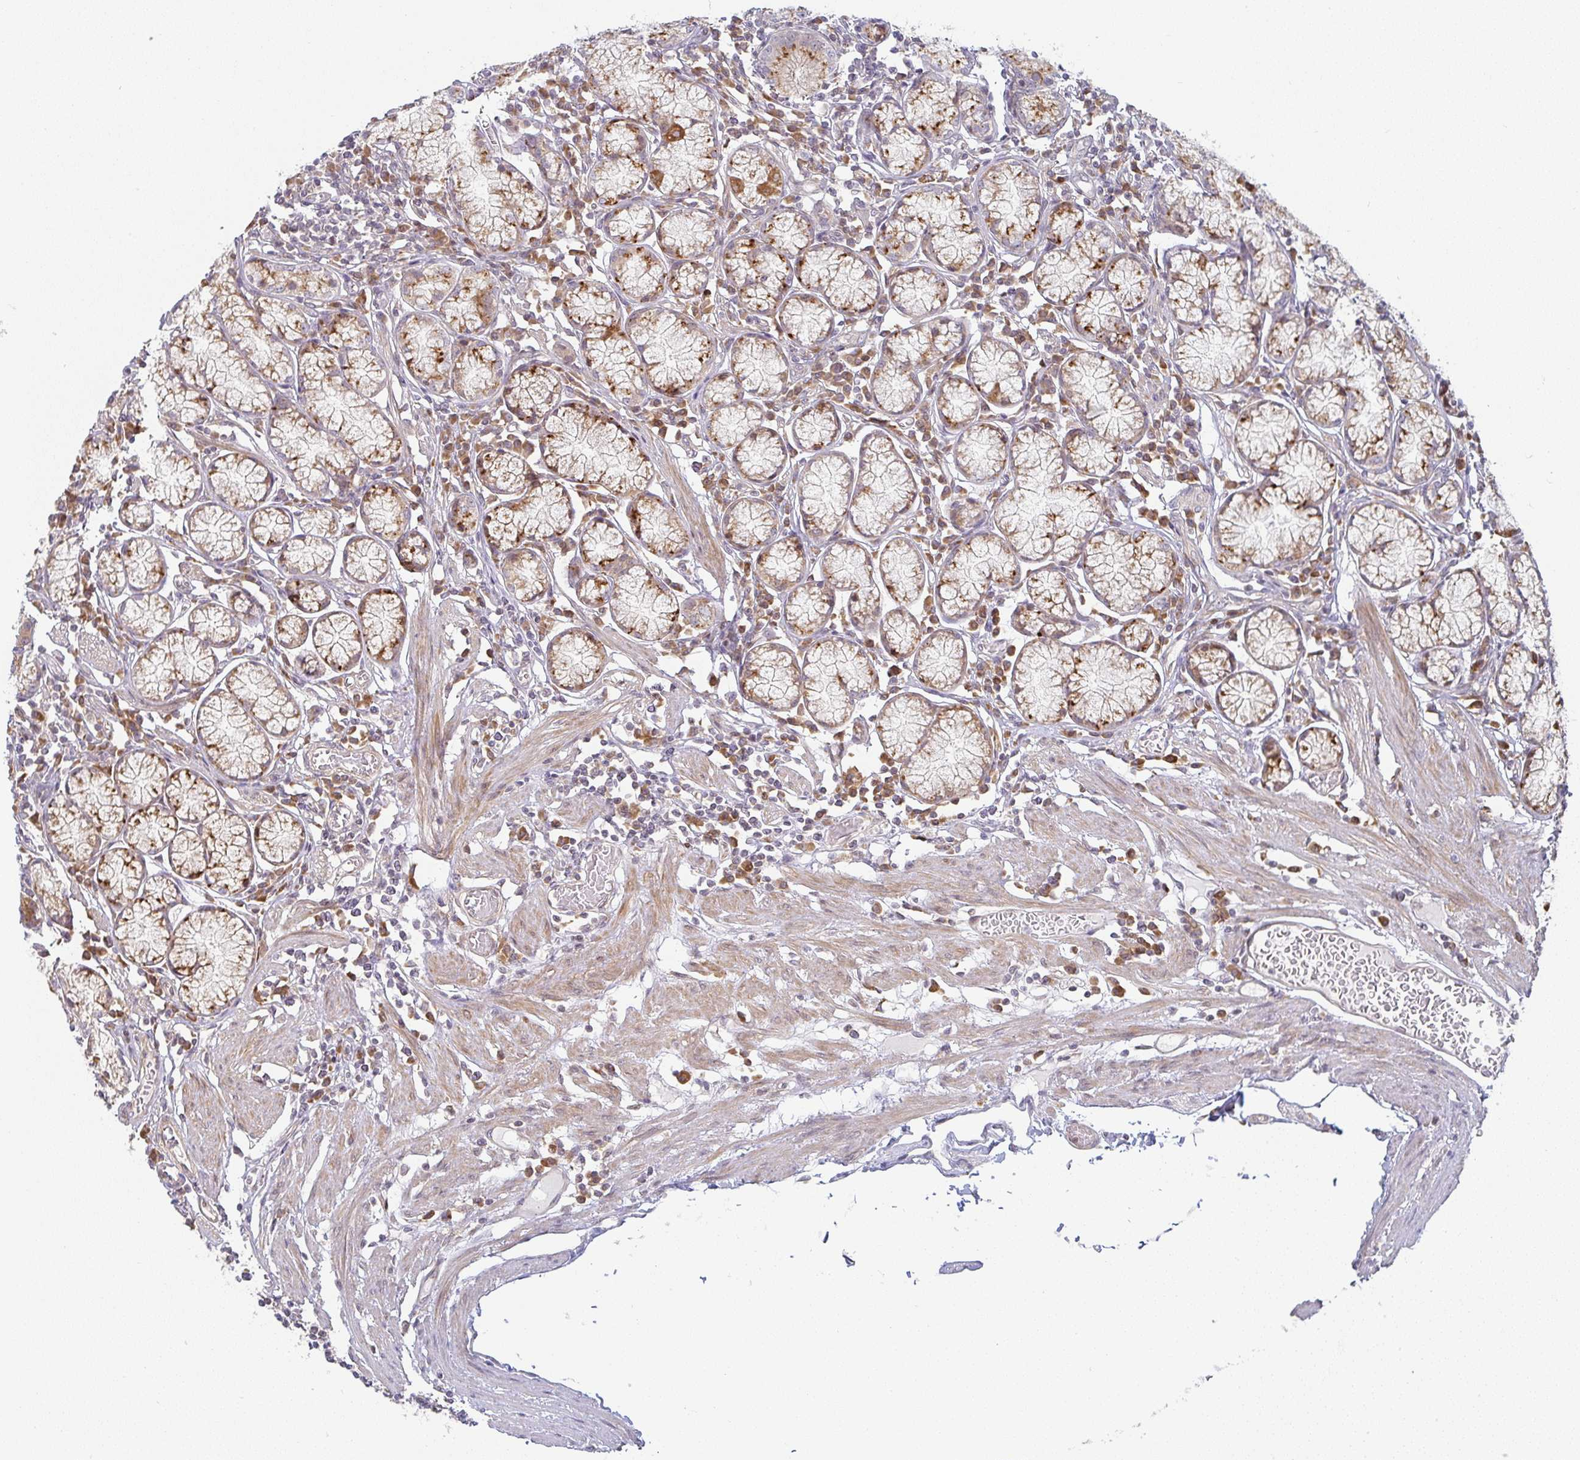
{"staining": {"intensity": "strong", "quantity": "25%-75%", "location": "cytoplasmic/membranous"}, "tissue": "stomach", "cell_type": "Glandular cells", "image_type": "normal", "snomed": [{"axis": "morphology", "description": "Normal tissue, NOS"}, {"axis": "topography", "description": "Stomach"}], "caption": "Stomach stained with a brown dye exhibits strong cytoplasmic/membranous positive staining in approximately 25%-75% of glandular cells.", "gene": "MOB1A", "patient": {"sex": "male", "age": 55}}